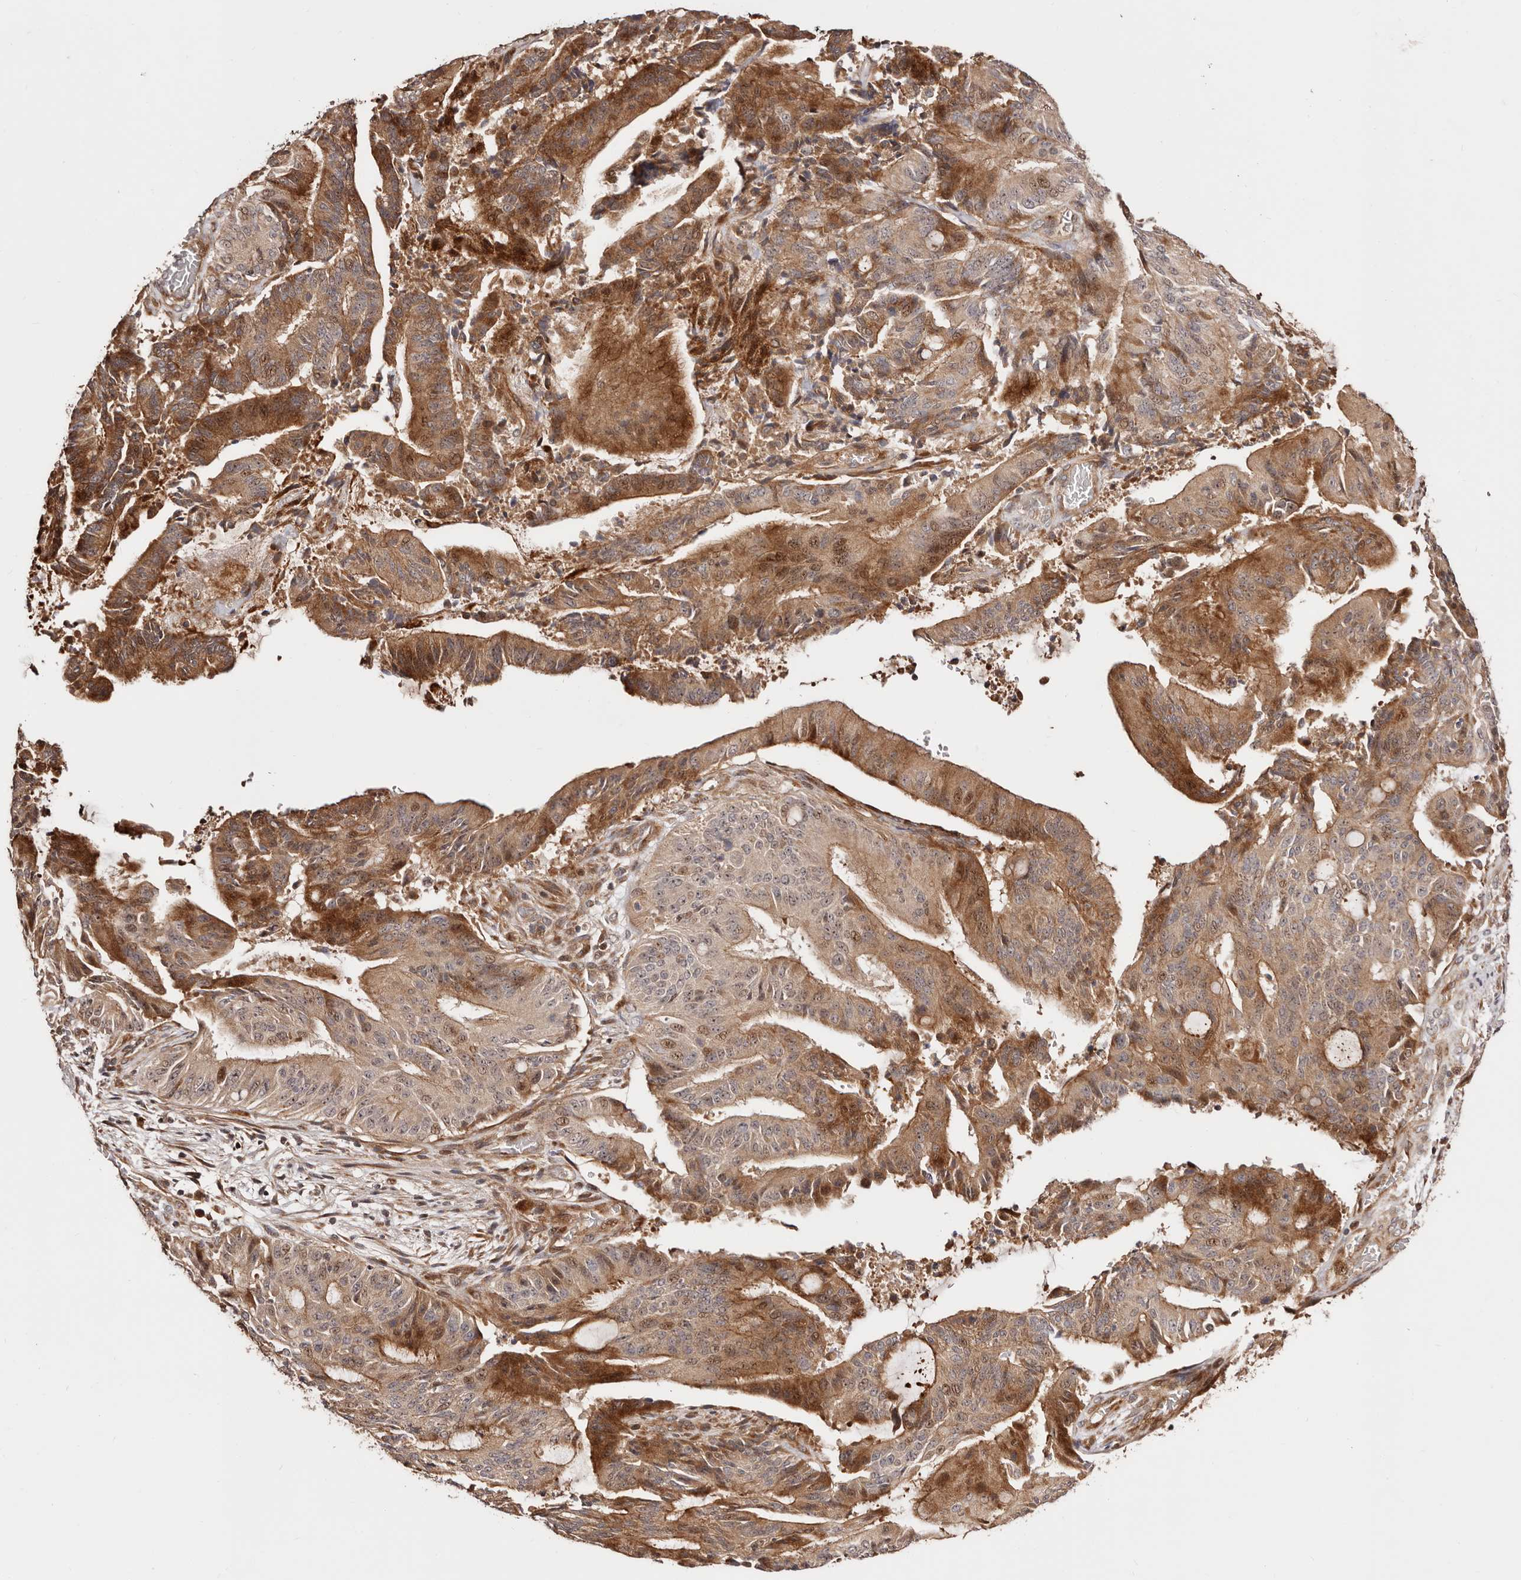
{"staining": {"intensity": "moderate", "quantity": ">75%", "location": "cytoplasmic/membranous,nuclear"}, "tissue": "liver cancer", "cell_type": "Tumor cells", "image_type": "cancer", "snomed": [{"axis": "morphology", "description": "Normal tissue, NOS"}, {"axis": "morphology", "description": "Cholangiocarcinoma"}, {"axis": "topography", "description": "Liver"}, {"axis": "topography", "description": "Peripheral nerve tissue"}], "caption": "DAB (3,3'-diaminobenzidine) immunohistochemical staining of human liver cancer (cholangiocarcinoma) reveals moderate cytoplasmic/membranous and nuclear protein staining in approximately >75% of tumor cells.", "gene": "PTPN22", "patient": {"sex": "female", "age": 73}}